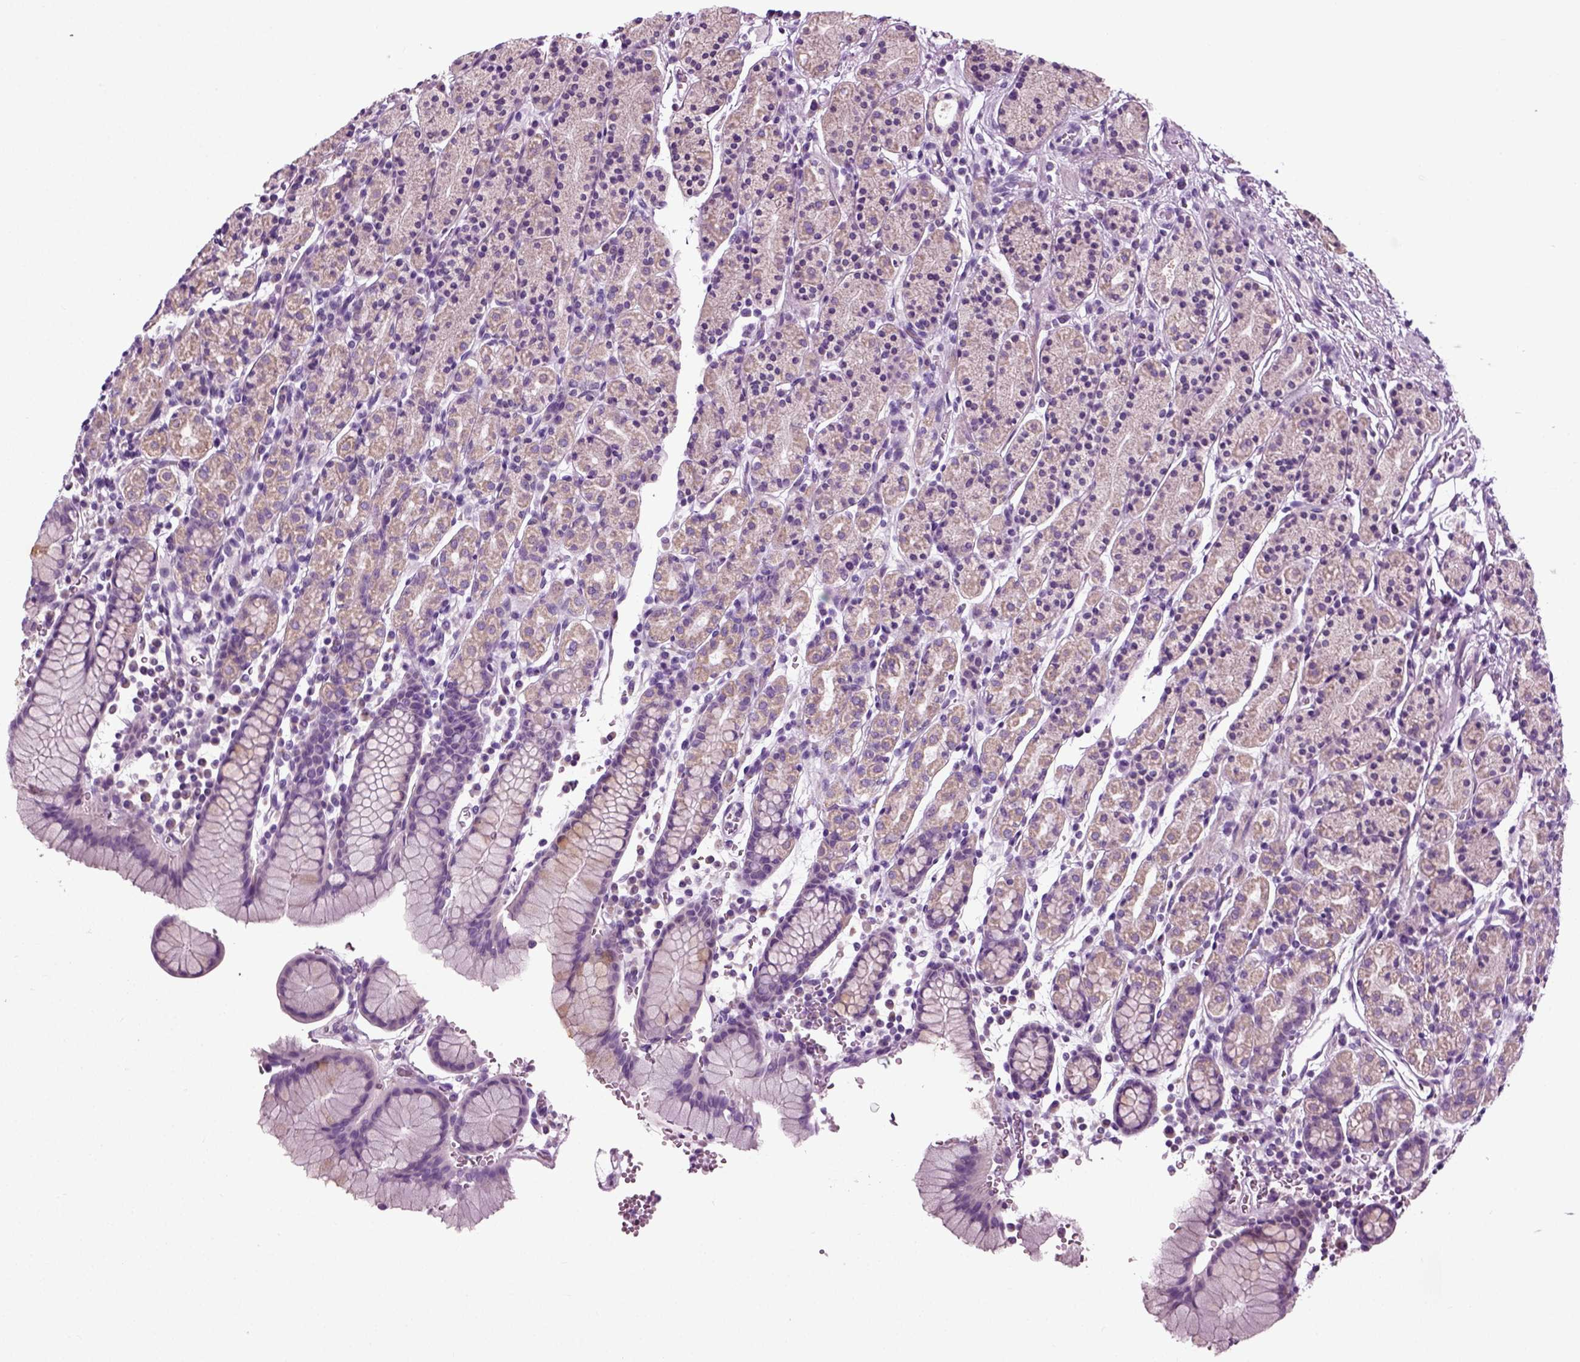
{"staining": {"intensity": "weak", "quantity": "25%-75%", "location": "cytoplasmic/membranous"}, "tissue": "stomach", "cell_type": "Glandular cells", "image_type": "normal", "snomed": [{"axis": "morphology", "description": "Normal tissue, NOS"}, {"axis": "topography", "description": "Stomach, upper"}, {"axis": "topography", "description": "Stomach"}], "caption": "IHC (DAB (3,3'-diaminobenzidine)) staining of unremarkable human stomach reveals weak cytoplasmic/membranous protein expression in approximately 25%-75% of glandular cells.", "gene": "DNAH10", "patient": {"sex": "male", "age": 62}}